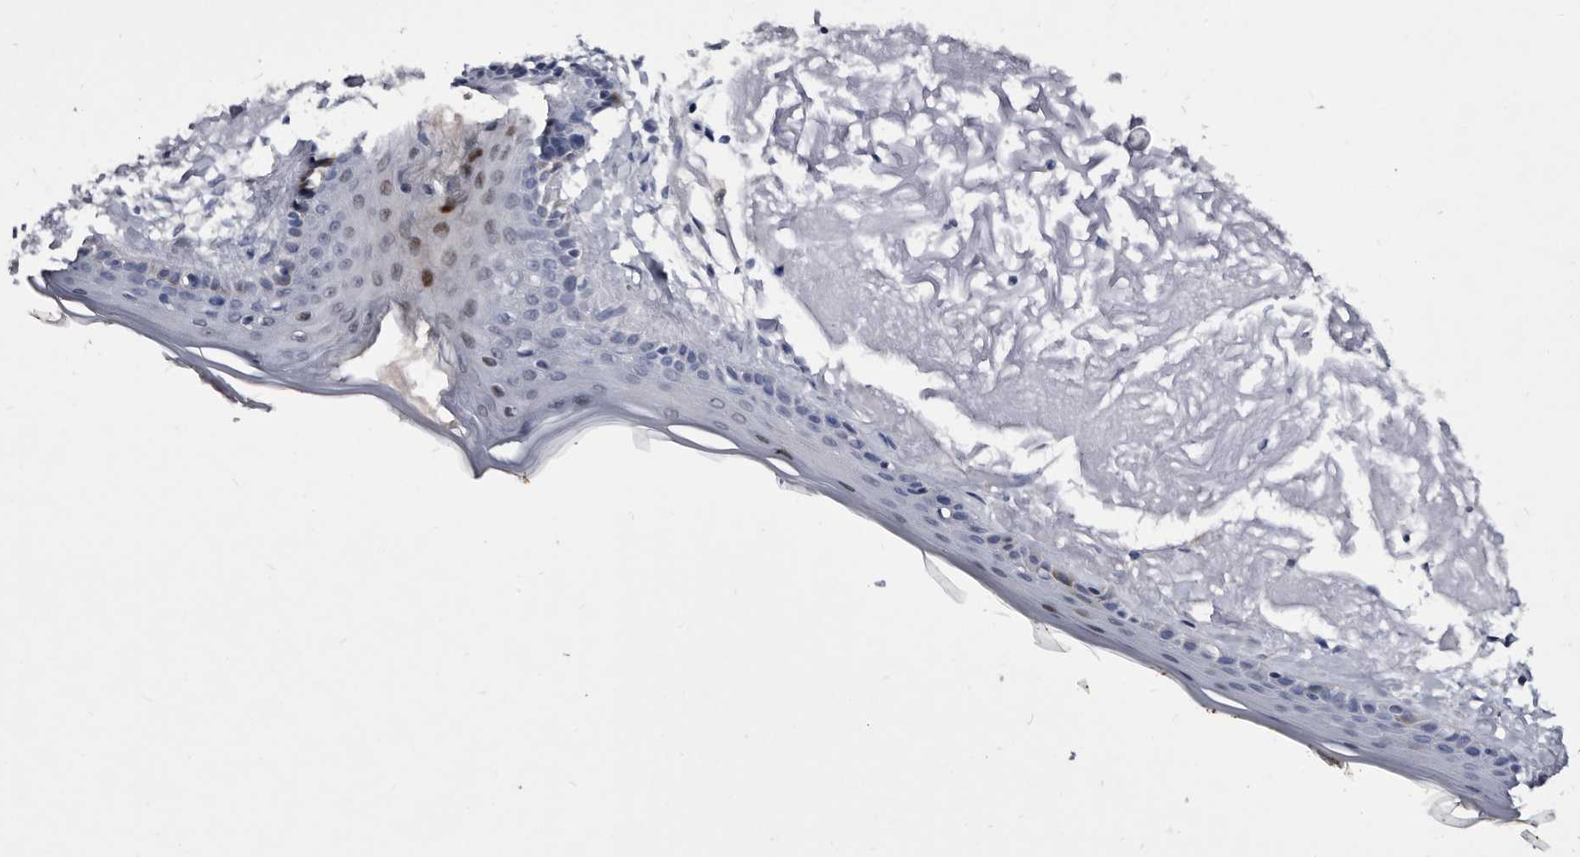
{"staining": {"intensity": "moderate", "quantity": ">75%", "location": "nuclear"}, "tissue": "skin", "cell_type": "Fibroblasts", "image_type": "normal", "snomed": [{"axis": "morphology", "description": "Normal tissue, NOS"}, {"axis": "topography", "description": "Skin"}, {"axis": "topography", "description": "Skeletal muscle"}], "caption": "IHC micrograph of unremarkable skin: human skin stained using immunohistochemistry (IHC) shows medium levels of moderate protein expression localized specifically in the nuclear of fibroblasts, appearing as a nuclear brown color.", "gene": "SERPINB8", "patient": {"sex": "male", "age": 83}}